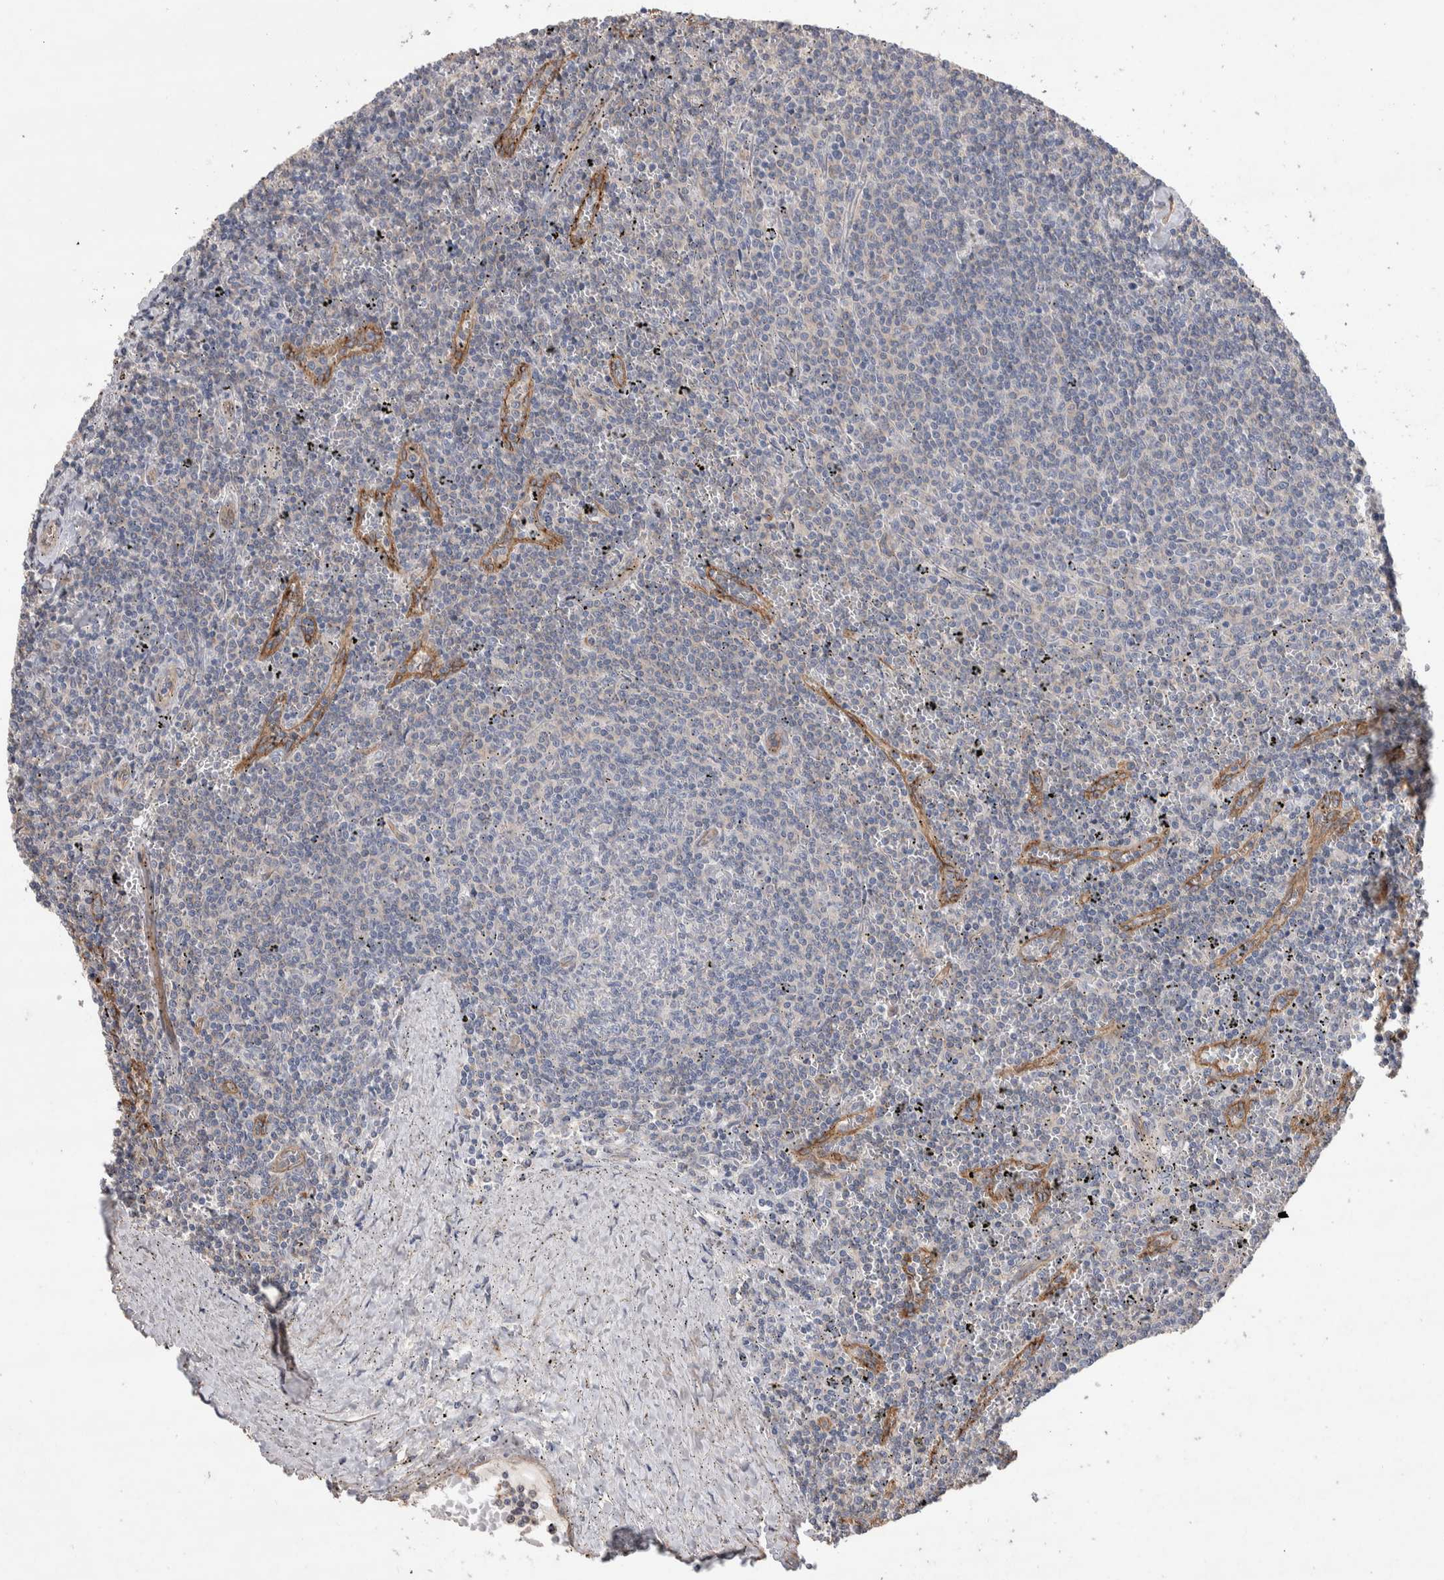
{"staining": {"intensity": "negative", "quantity": "none", "location": "none"}, "tissue": "lymphoma", "cell_type": "Tumor cells", "image_type": "cancer", "snomed": [{"axis": "morphology", "description": "Malignant lymphoma, non-Hodgkin's type, Low grade"}, {"axis": "topography", "description": "Spleen"}], "caption": "Histopathology image shows no significant protein expression in tumor cells of lymphoma. The staining is performed using DAB brown chromogen with nuclei counter-stained in using hematoxylin.", "gene": "GCNA", "patient": {"sex": "female", "age": 50}}